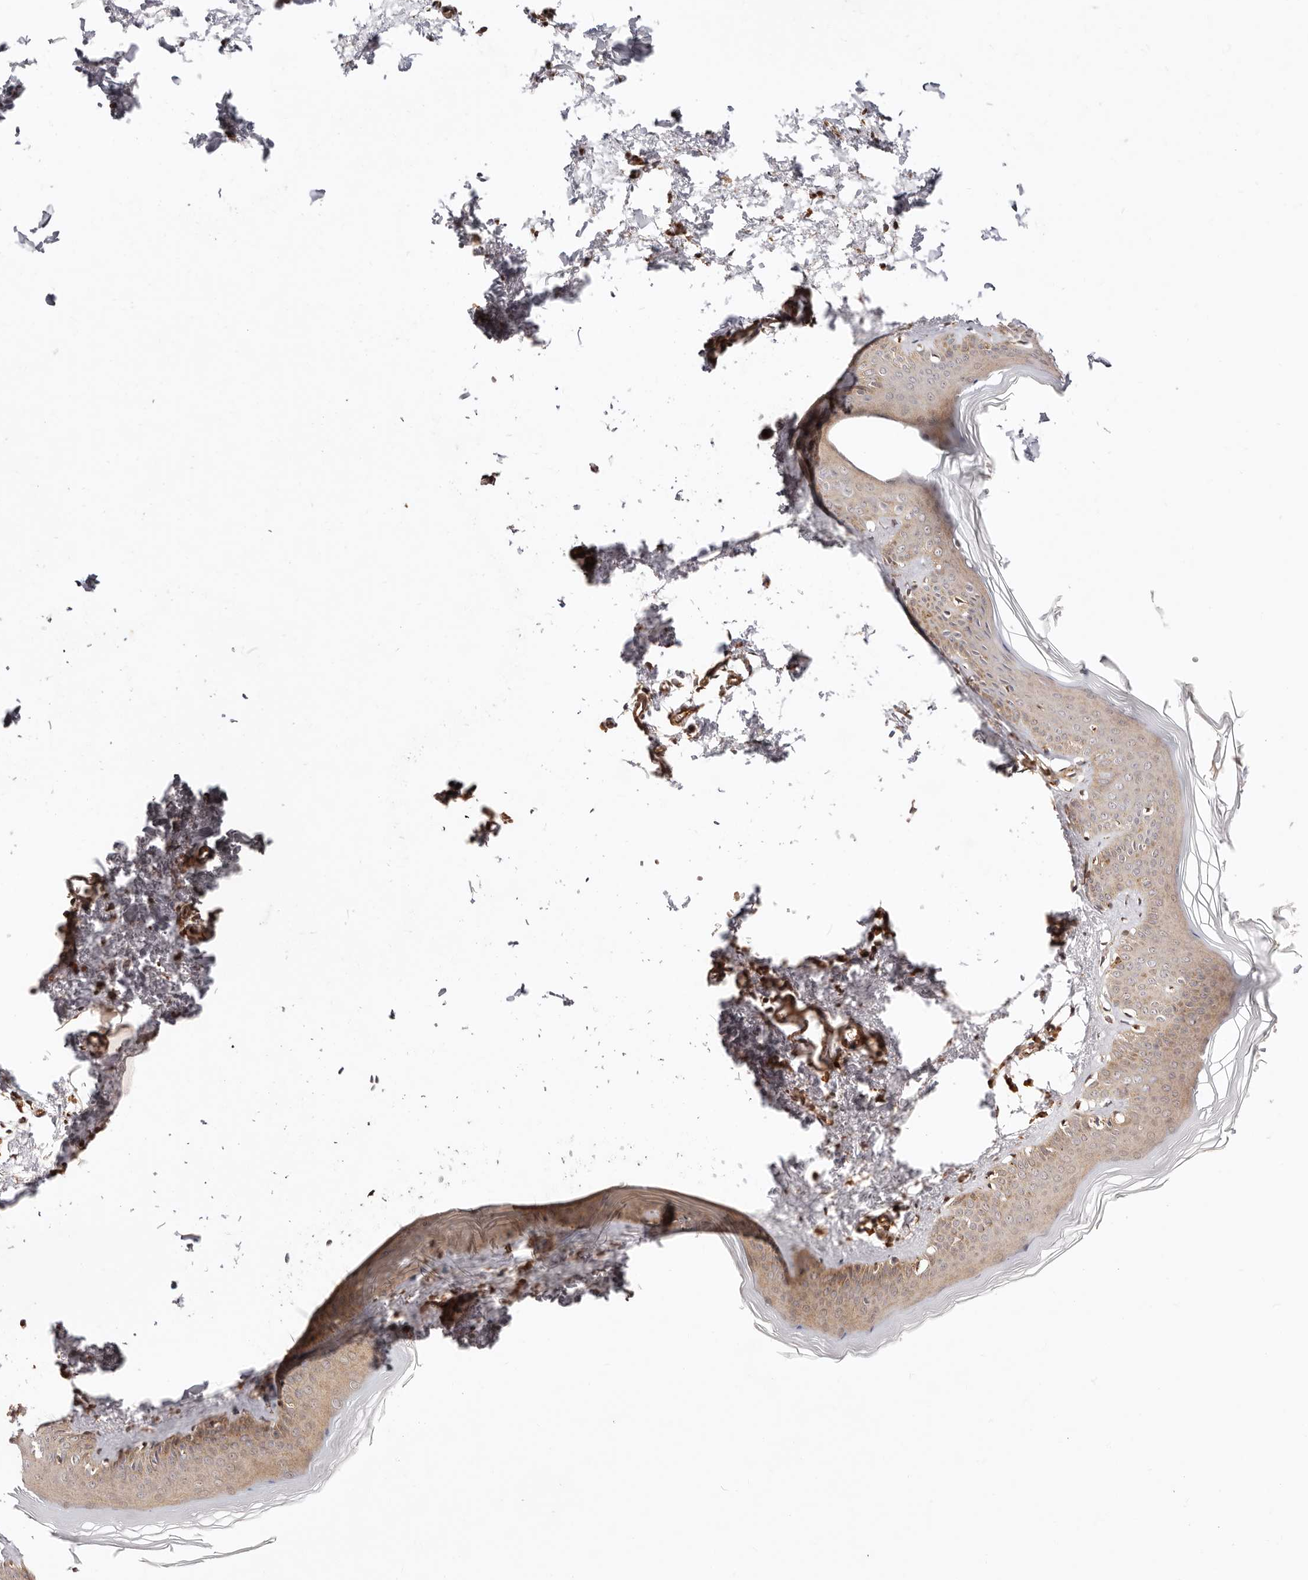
{"staining": {"intensity": "negative", "quantity": "none", "location": "none"}, "tissue": "skin", "cell_type": "Fibroblasts", "image_type": "normal", "snomed": [{"axis": "morphology", "description": "Normal tissue, NOS"}, {"axis": "topography", "description": "Skin"}], "caption": "Protein analysis of unremarkable skin shows no significant expression in fibroblasts.", "gene": "MAPK1", "patient": {"sex": "female", "age": 27}}